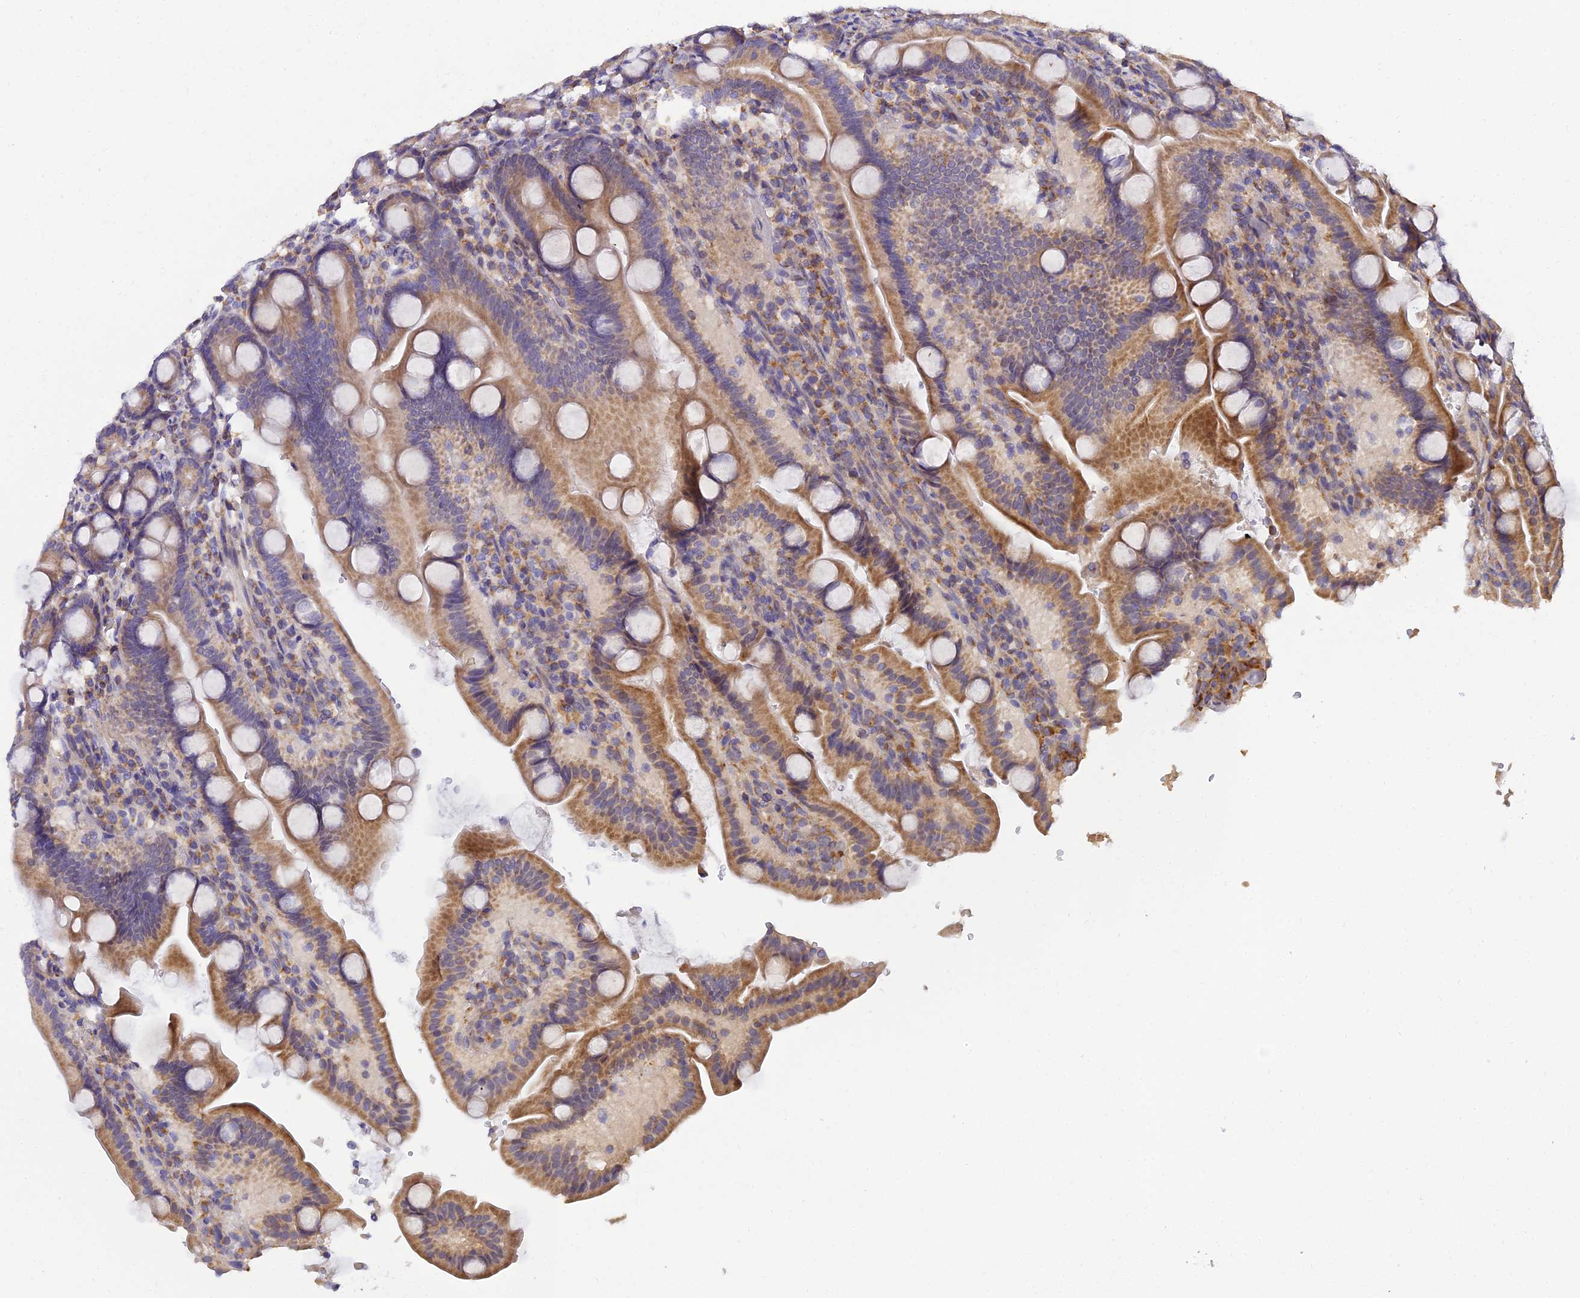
{"staining": {"intensity": "moderate", "quantity": "25%-75%", "location": "cytoplasmic/membranous"}, "tissue": "duodenum", "cell_type": "Glandular cells", "image_type": "normal", "snomed": [{"axis": "morphology", "description": "Normal tissue, NOS"}, {"axis": "topography", "description": "Duodenum"}], "caption": "Immunohistochemistry (IHC) staining of benign duodenum, which demonstrates medium levels of moderate cytoplasmic/membranous positivity in approximately 25%-75% of glandular cells indicating moderate cytoplasmic/membranous protein expression. The staining was performed using DAB (brown) for protein detection and nuclei were counterstained in hematoxylin (blue).", "gene": "ARL8A", "patient": {"sex": "male", "age": 55}}